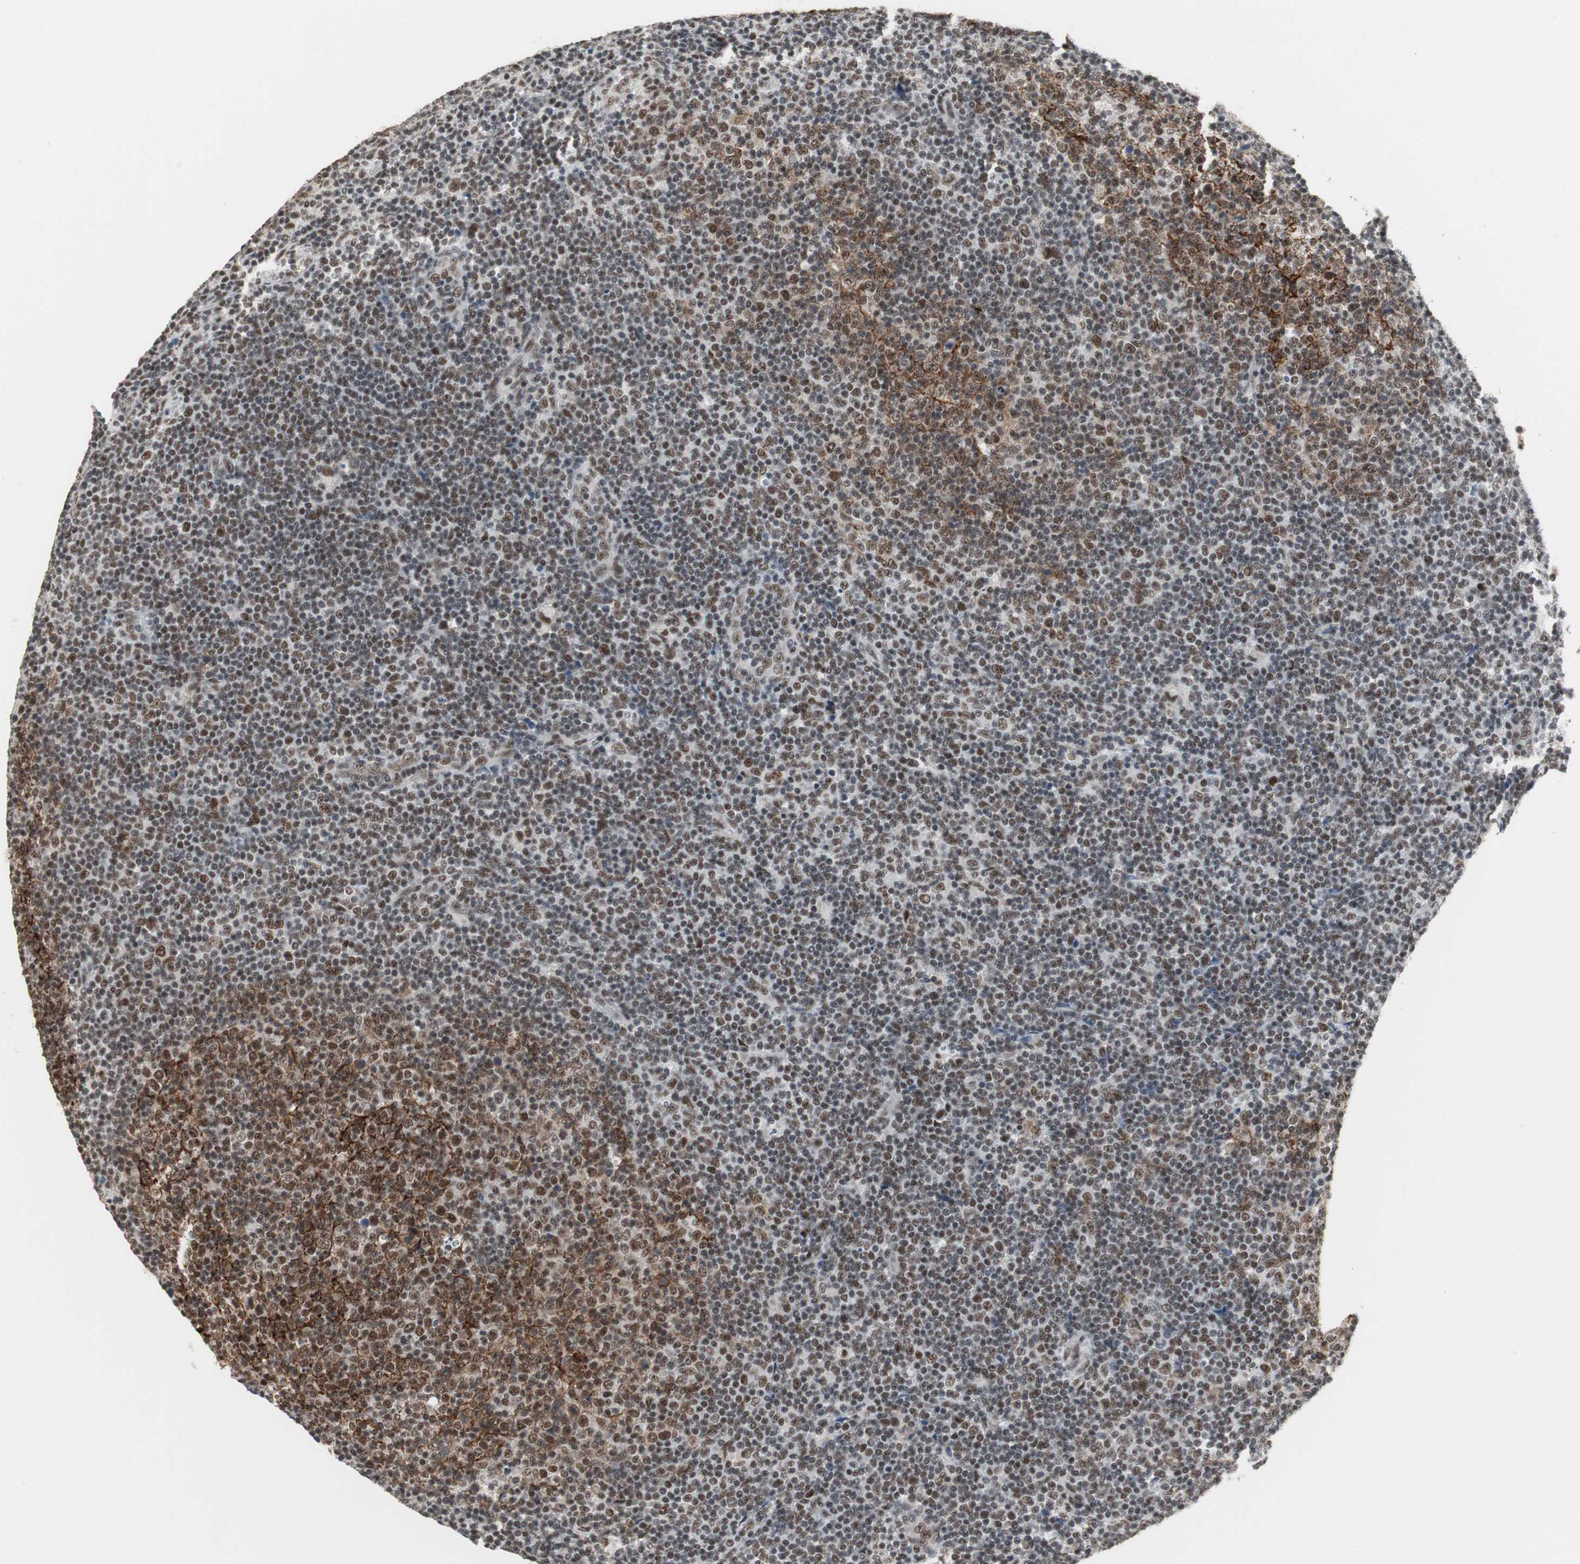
{"staining": {"intensity": "moderate", "quantity": "25%-75%", "location": "nuclear"}, "tissue": "lymphoma", "cell_type": "Tumor cells", "image_type": "cancer", "snomed": [{"axis": "morphology", "description": "Malignant lymphoma, non-Hodgkin's type, Low grade"}, {"axis": "topography", "description": "Lymph node"}], "caption": "Immunohistochemistry (IHC) of malignant lymphoma, non-Hodgkin's type (low-grade) displays medium levels of moderate nuclear staining in approximately 25%-75% of tumor cells.", "gene": "RTF1", "patient": {"sex": "male", "age": 70}}